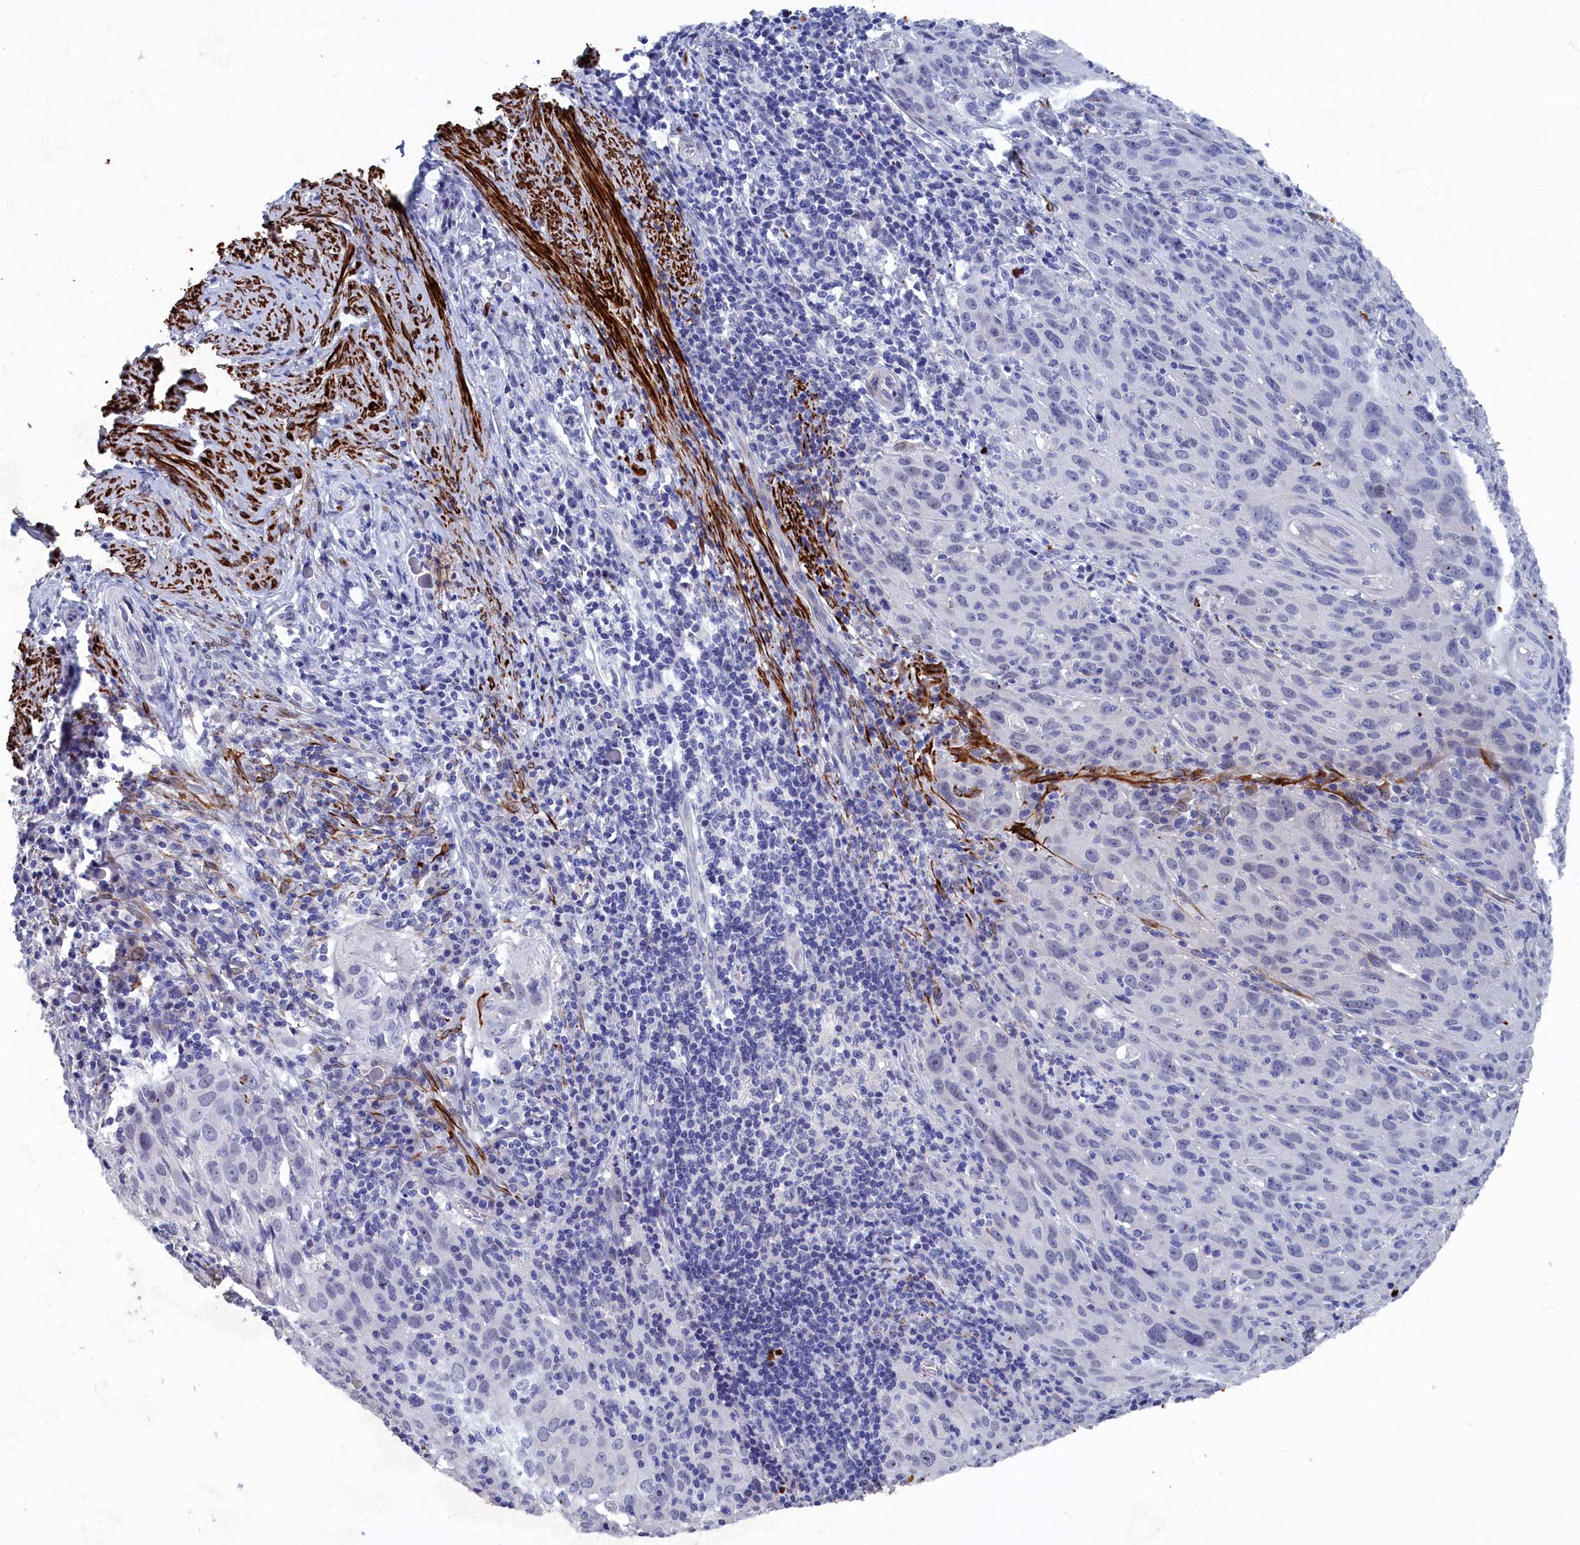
{"staining": {"intensity": "negative", "quantity": "none", "location": "none"}, "tissue": "cervical cancer", "cell_type": "Tumor cells", "image_type": "cancer", "snomed": [{"axis": "morphology", "description": "Squamous cell carcinoma, NOS"}, {"axis": "topography", "description": "Cervix"}], "caption": "Tumor cells show no significant protein staining in cervical cancer. (Stains: DAB (3,3'-diaminobenzidine) immunohistochemistry (IHC) with hematoxylin counter stain, Microscopy: brightfield microscopy at high magnification).", "gene": "WDR83", "patient": {"sex": "female", "age": 50}}